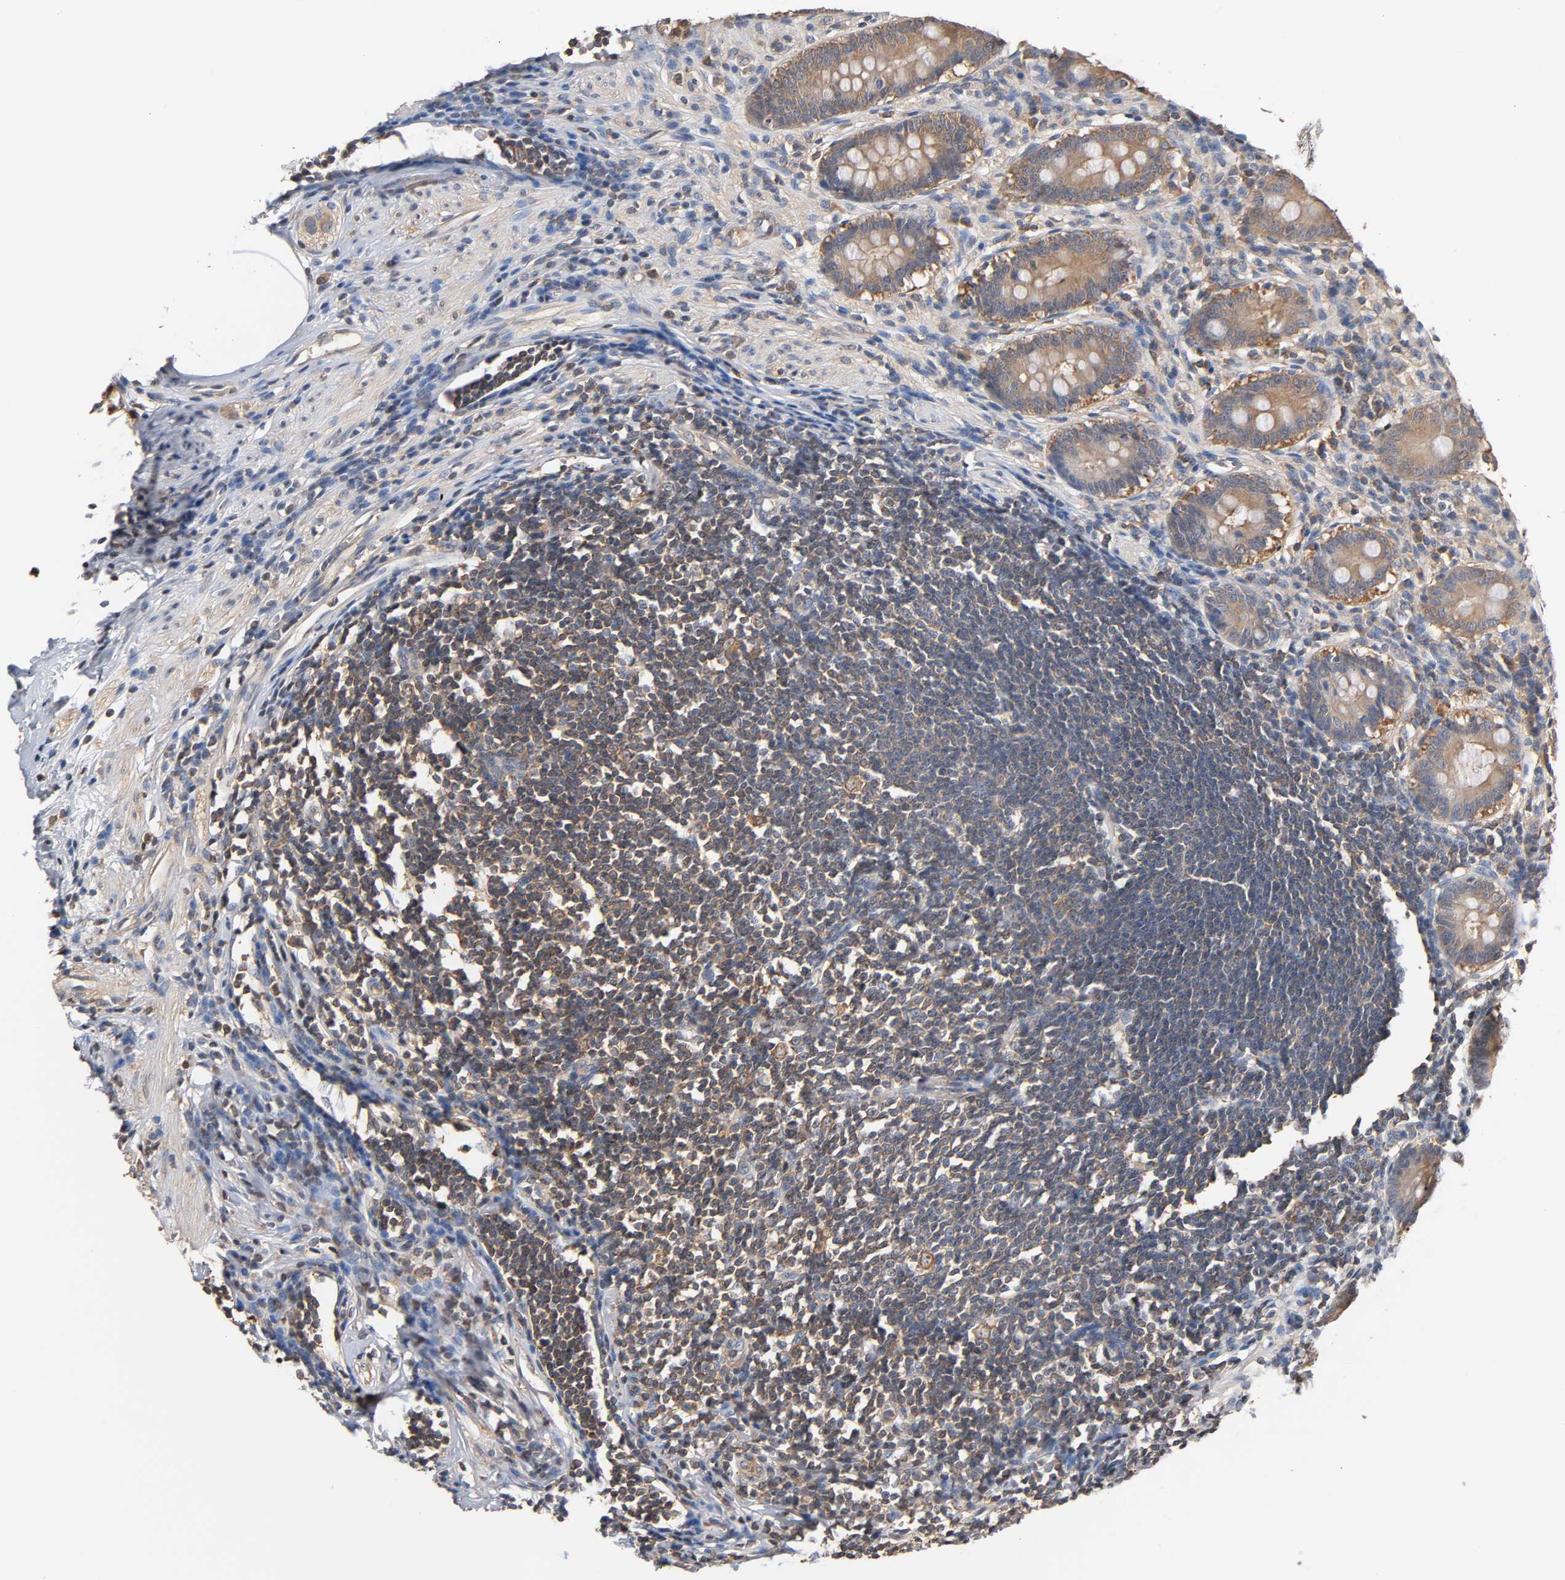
{"staining": {"intensity": "moderate", "quantity": ">75%", "location": "cytoplasmic/membranous"}, "tissue": "appendix", "cell_type": "Glandular cells", "image_type": "normal", "snomed": [{"axis": "morphology", "description": "Normal tissue, NOS"}, {"axis": "topography", "description": "Appendix"}], "caption": "Immunohistochemistry (IHC) photomicrograph of normal appendix: appendix stained using immunohistochemistry (IHC) demonstrates medium levels of moderate protein expression localized specifically in the cytoplasmic/membranous of glandular cells, appearing as a cytoplasmic/membranous brown color.", "gene": "ALDOA", "patient": {"sex": "female", "age": 50}}